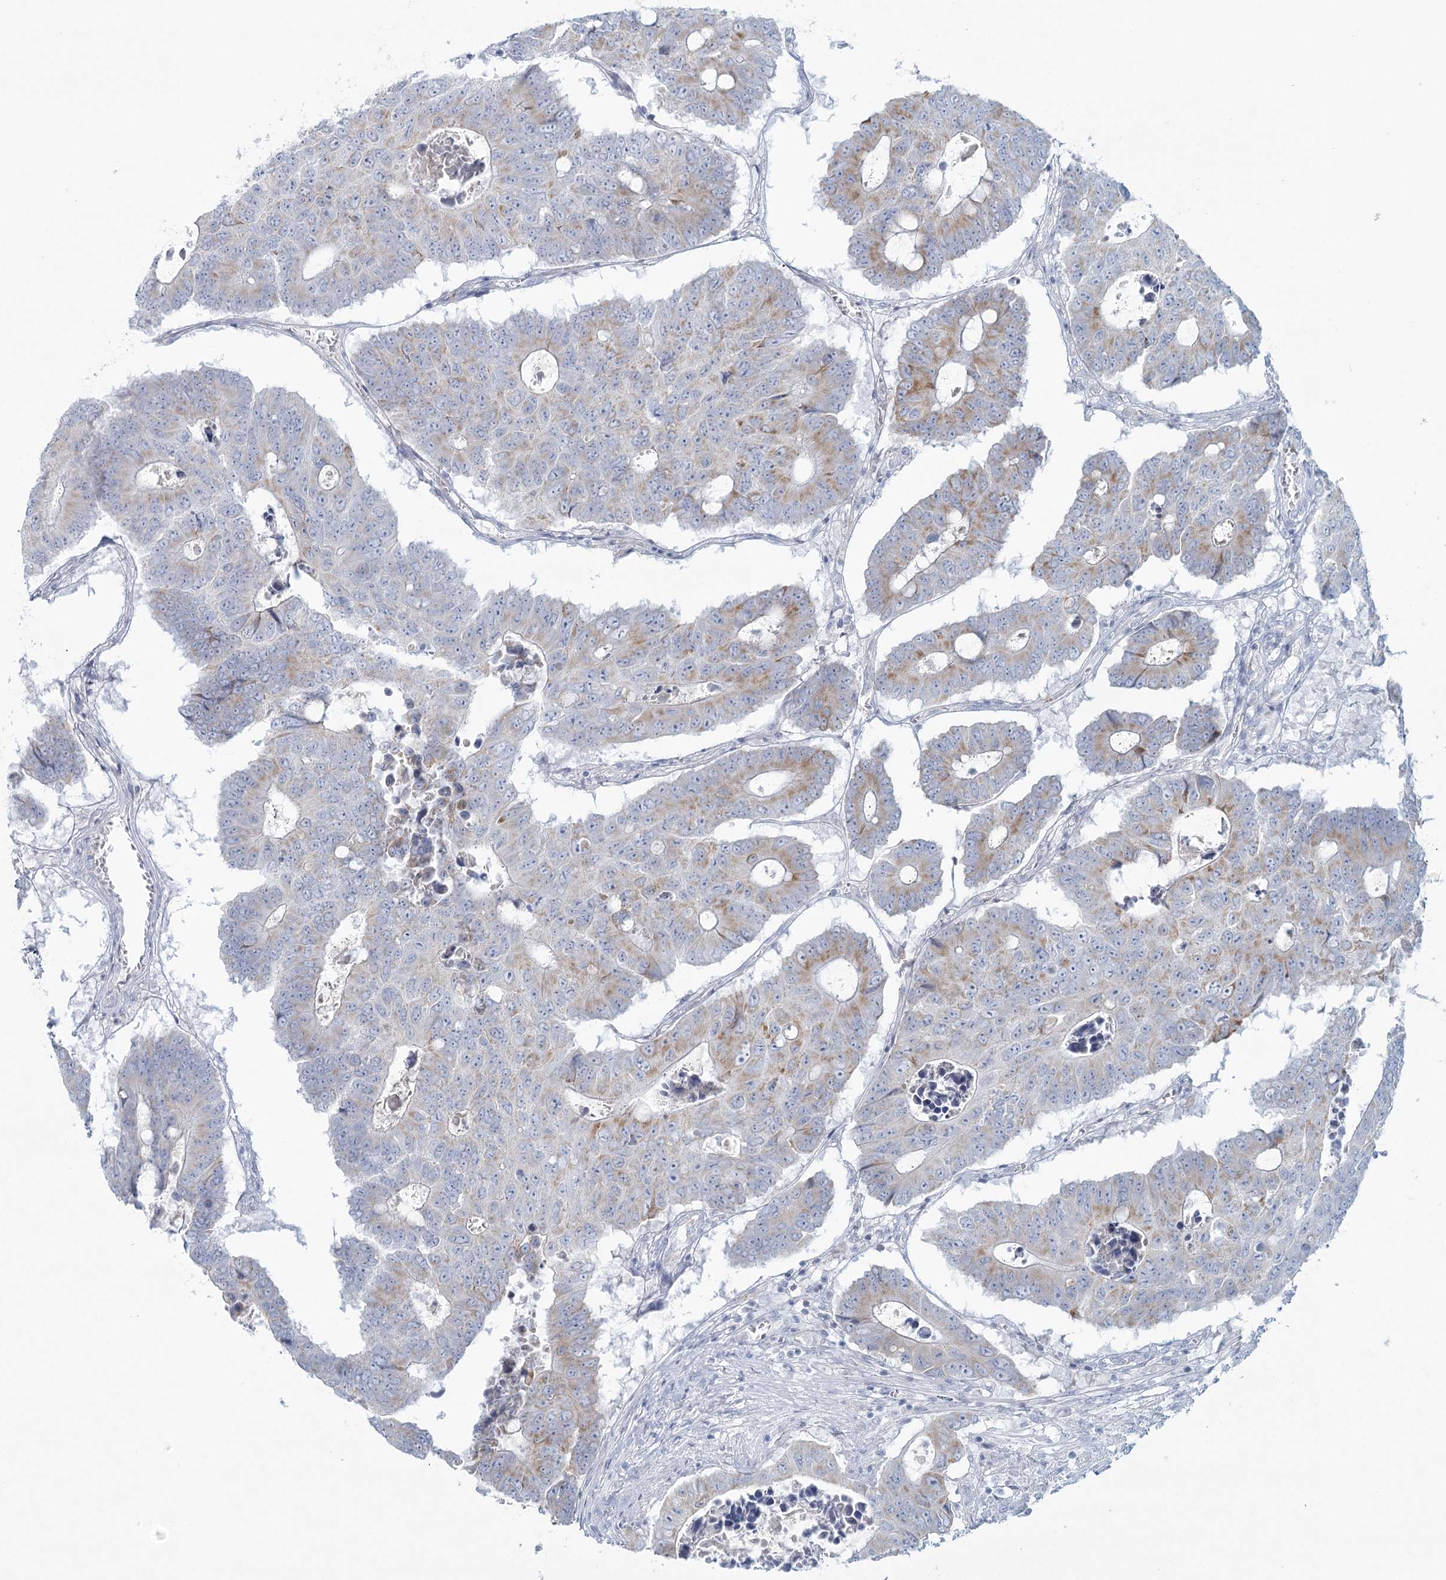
{"staining": {"intensity": "weak", "quantity": "25%-75%", "location": "cytoplasmic/membranous"}, "tissue": "colorectal cancer", "cell_type": "Tumor cells", "image_type": "cancer", "snomed": [{"axis": "morphology", "description": "Adenocarcinoma, NOS"}, {"axis": "topography", "description": "Colon"}], "caption": "Adenocarcinoma (colorectal) tissue shows weak cytoplasmic/membranous staining in approximately 25%-75% of tumor cells, visualized by immunohistochemistry.", "gene": "BPHL", "patient": {"sex": "male", "age": 87}}